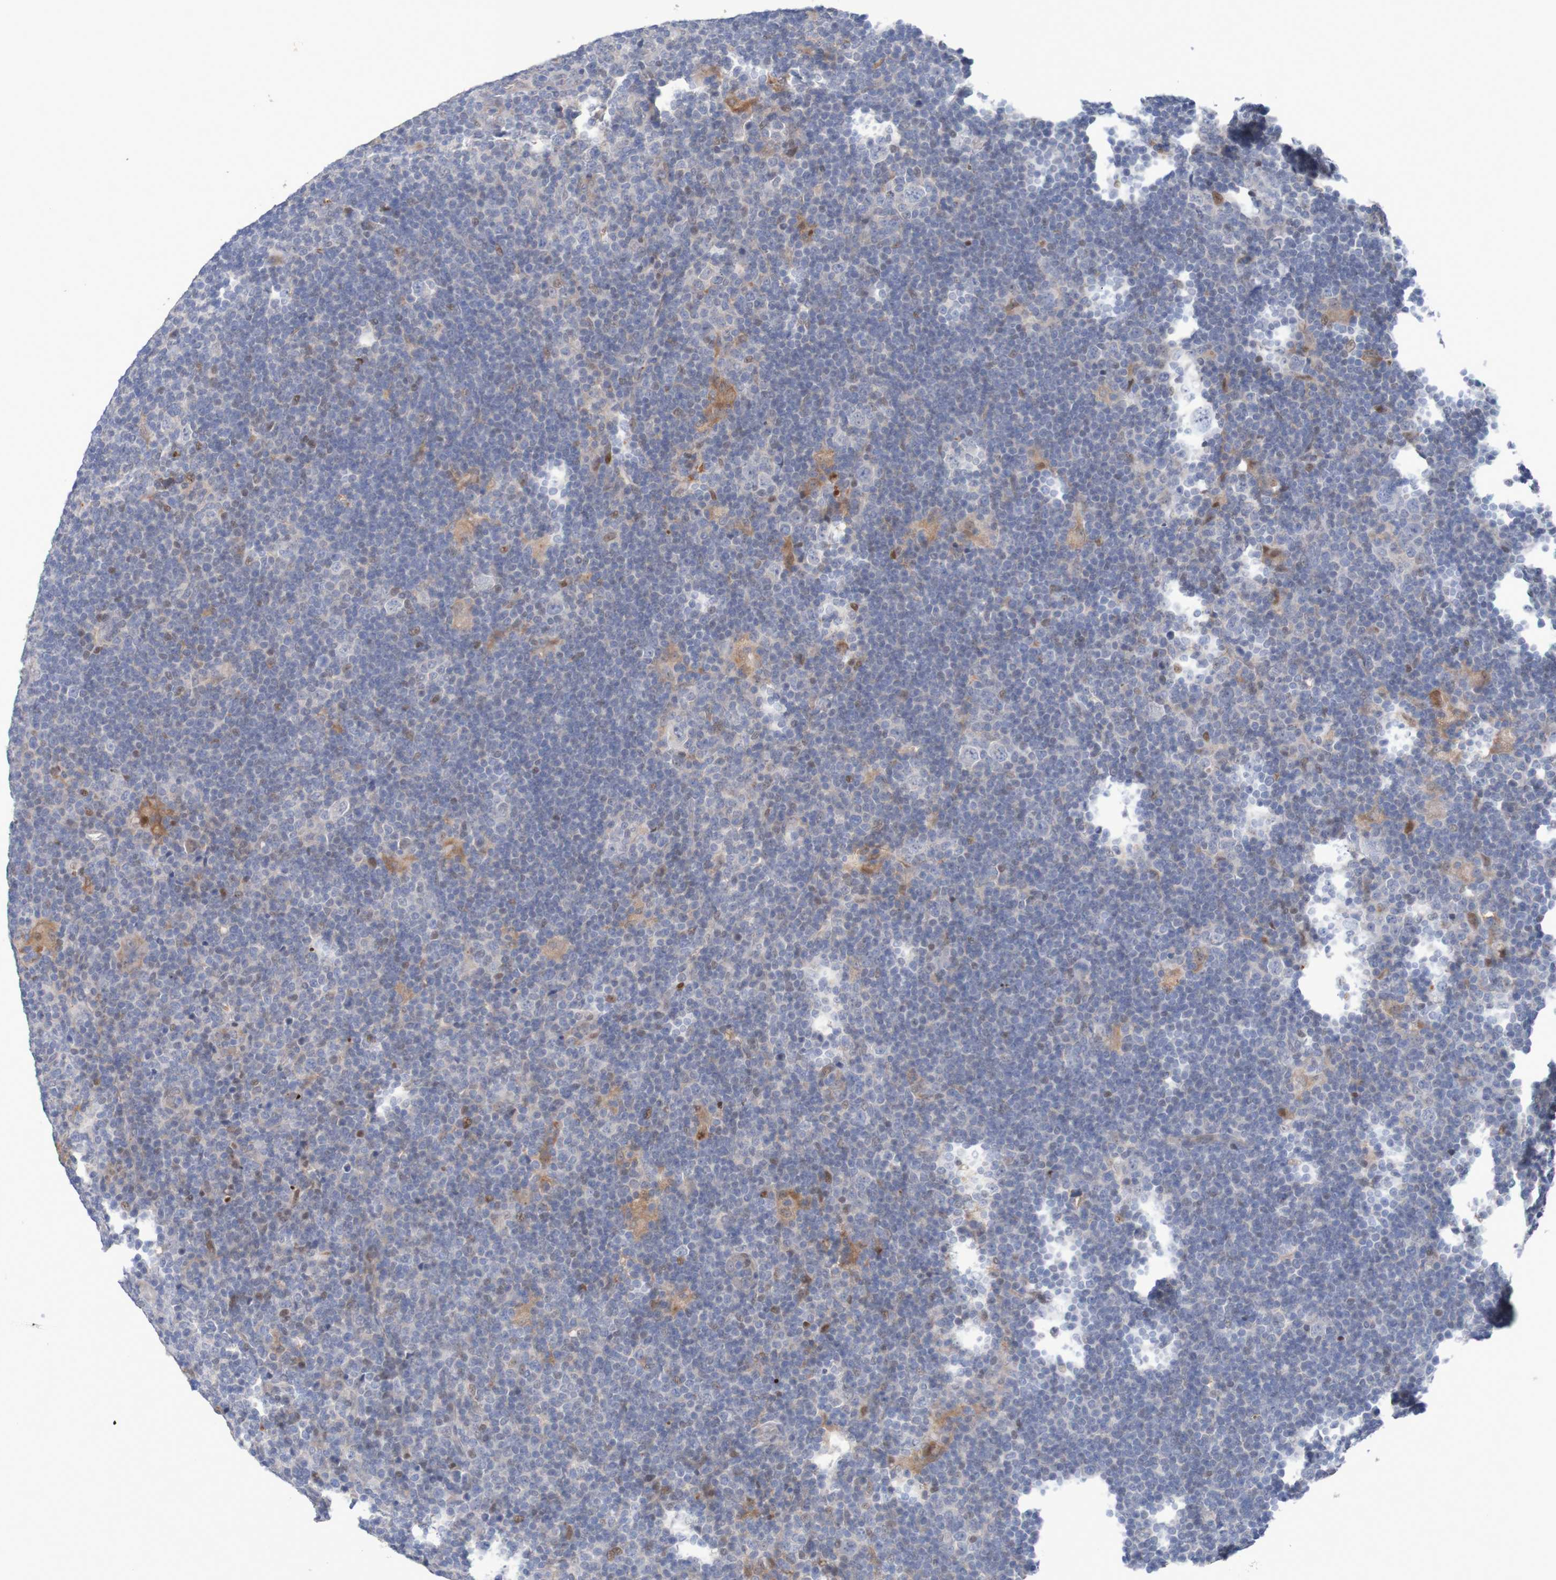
{"staining": {"intensity": "negative", "quantity": "none", "location": "none"}, "tissue": "lymphoma", "cell_type": "Tumor cells", "image_type": "cancer", "snomed": [{"axis": "morphology", "description": "Hodgkin's disease, NOS"}, {"axis": "topography", "description": "Lymph node"}], "caption": "Tumor cells are negative for brown protein staining in lymphoma.", "gene": "FBP2", "patient": {"sex": "female", "age": 57}}